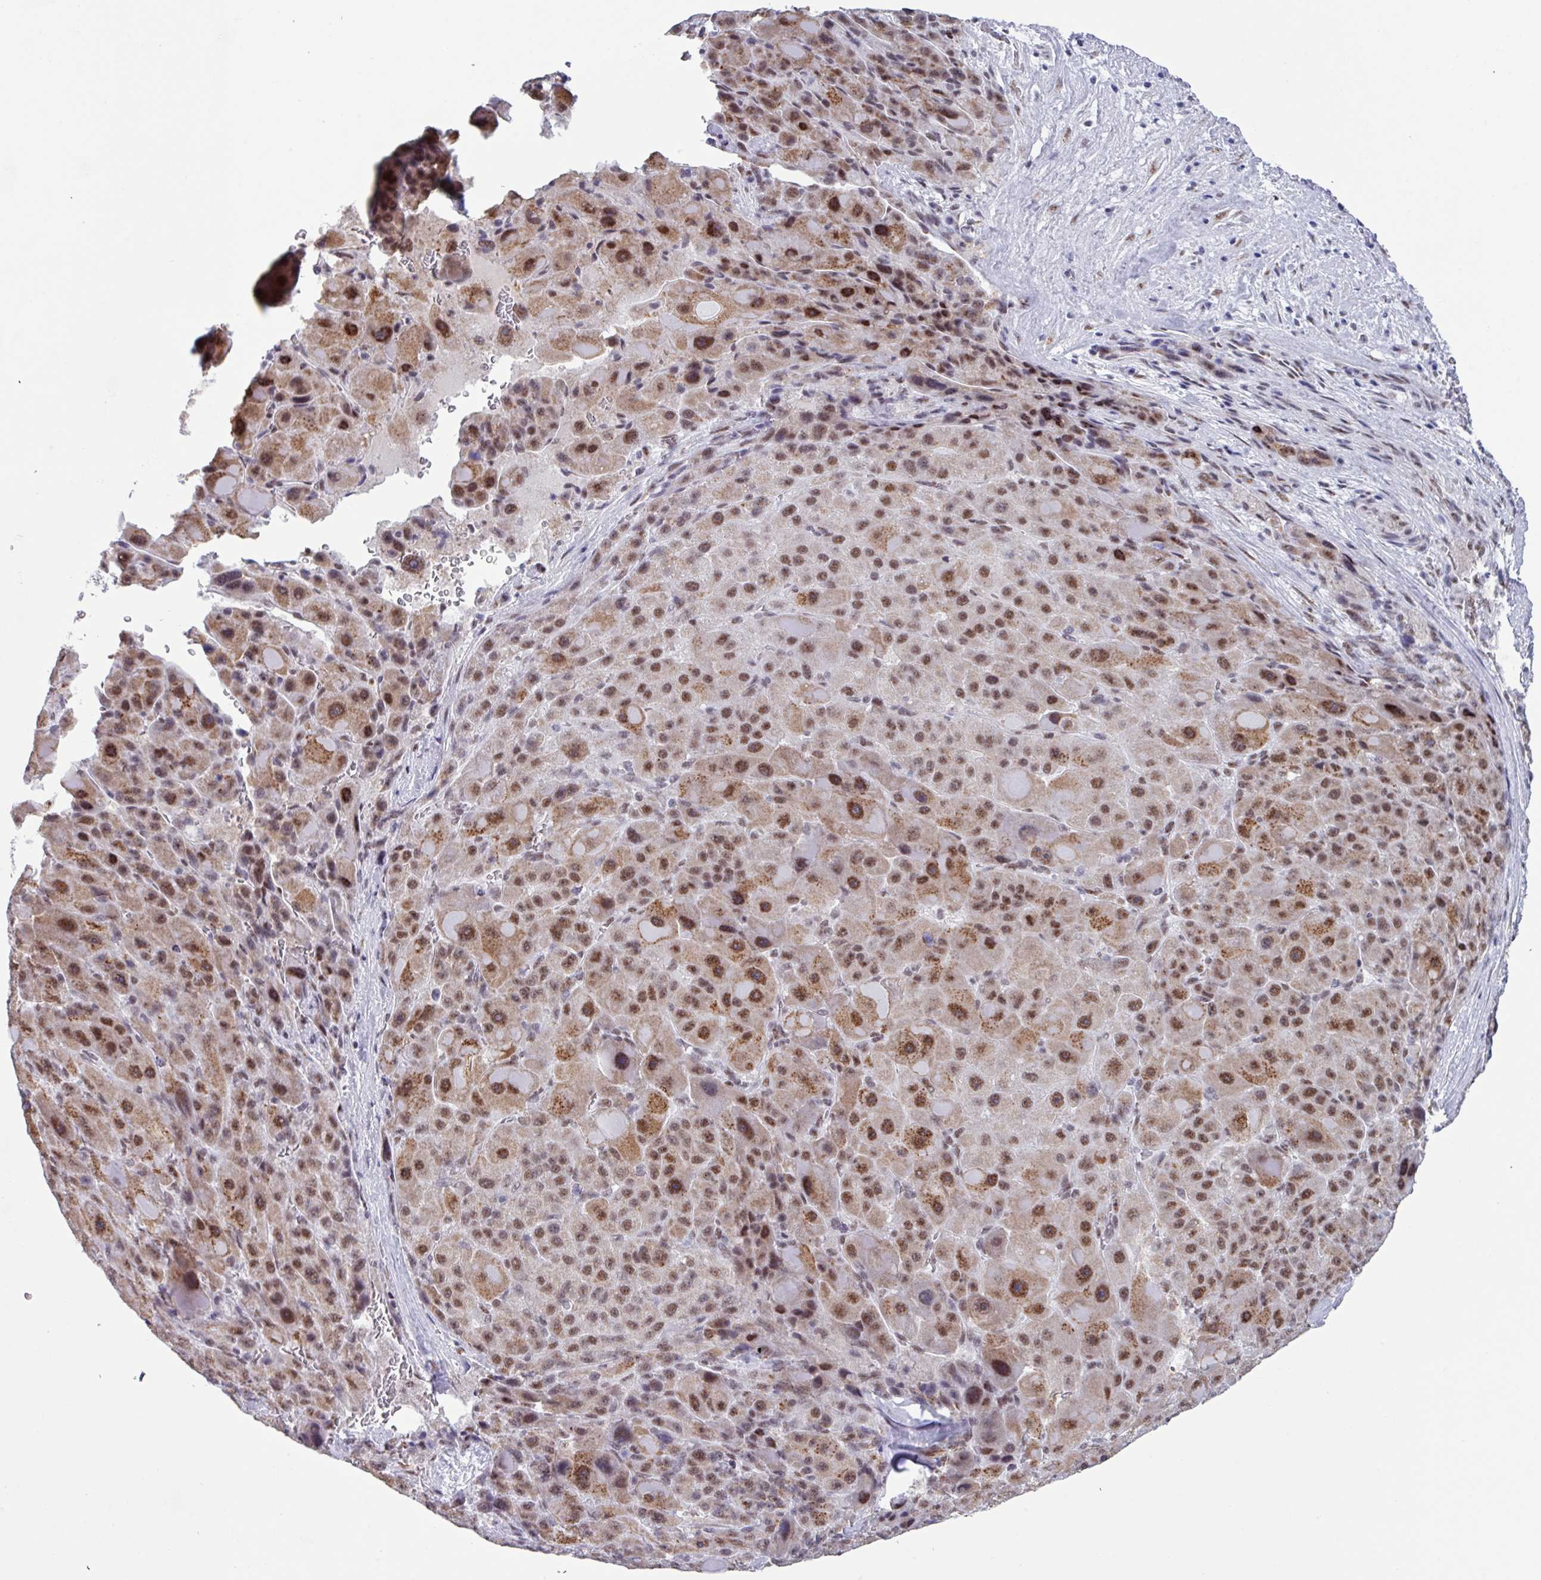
{"staining": {"intensity": "moderate", "quantity": ">75%", "location": "cytoplasmic/membranous,nuclear"}, "tissue": "liver cancer", "cell_type": "Tumor cells", "image_type": "cancer", "snomed": [{"axis": "morphology", "description": "Carcinoma, Hepatocellular, NOS"}, {"axis": "topography", "description": "Liver"}], "caption": "Liver cancer (hepatocellular carcinoma) tissue displays moderate cytoplasmic/membranous and nuclear staining in approximately >75% of tumor cells, visualized by immunohistochemistry.", "gene": "PUF60", "patient": {"sex": "male", "age": 76}}